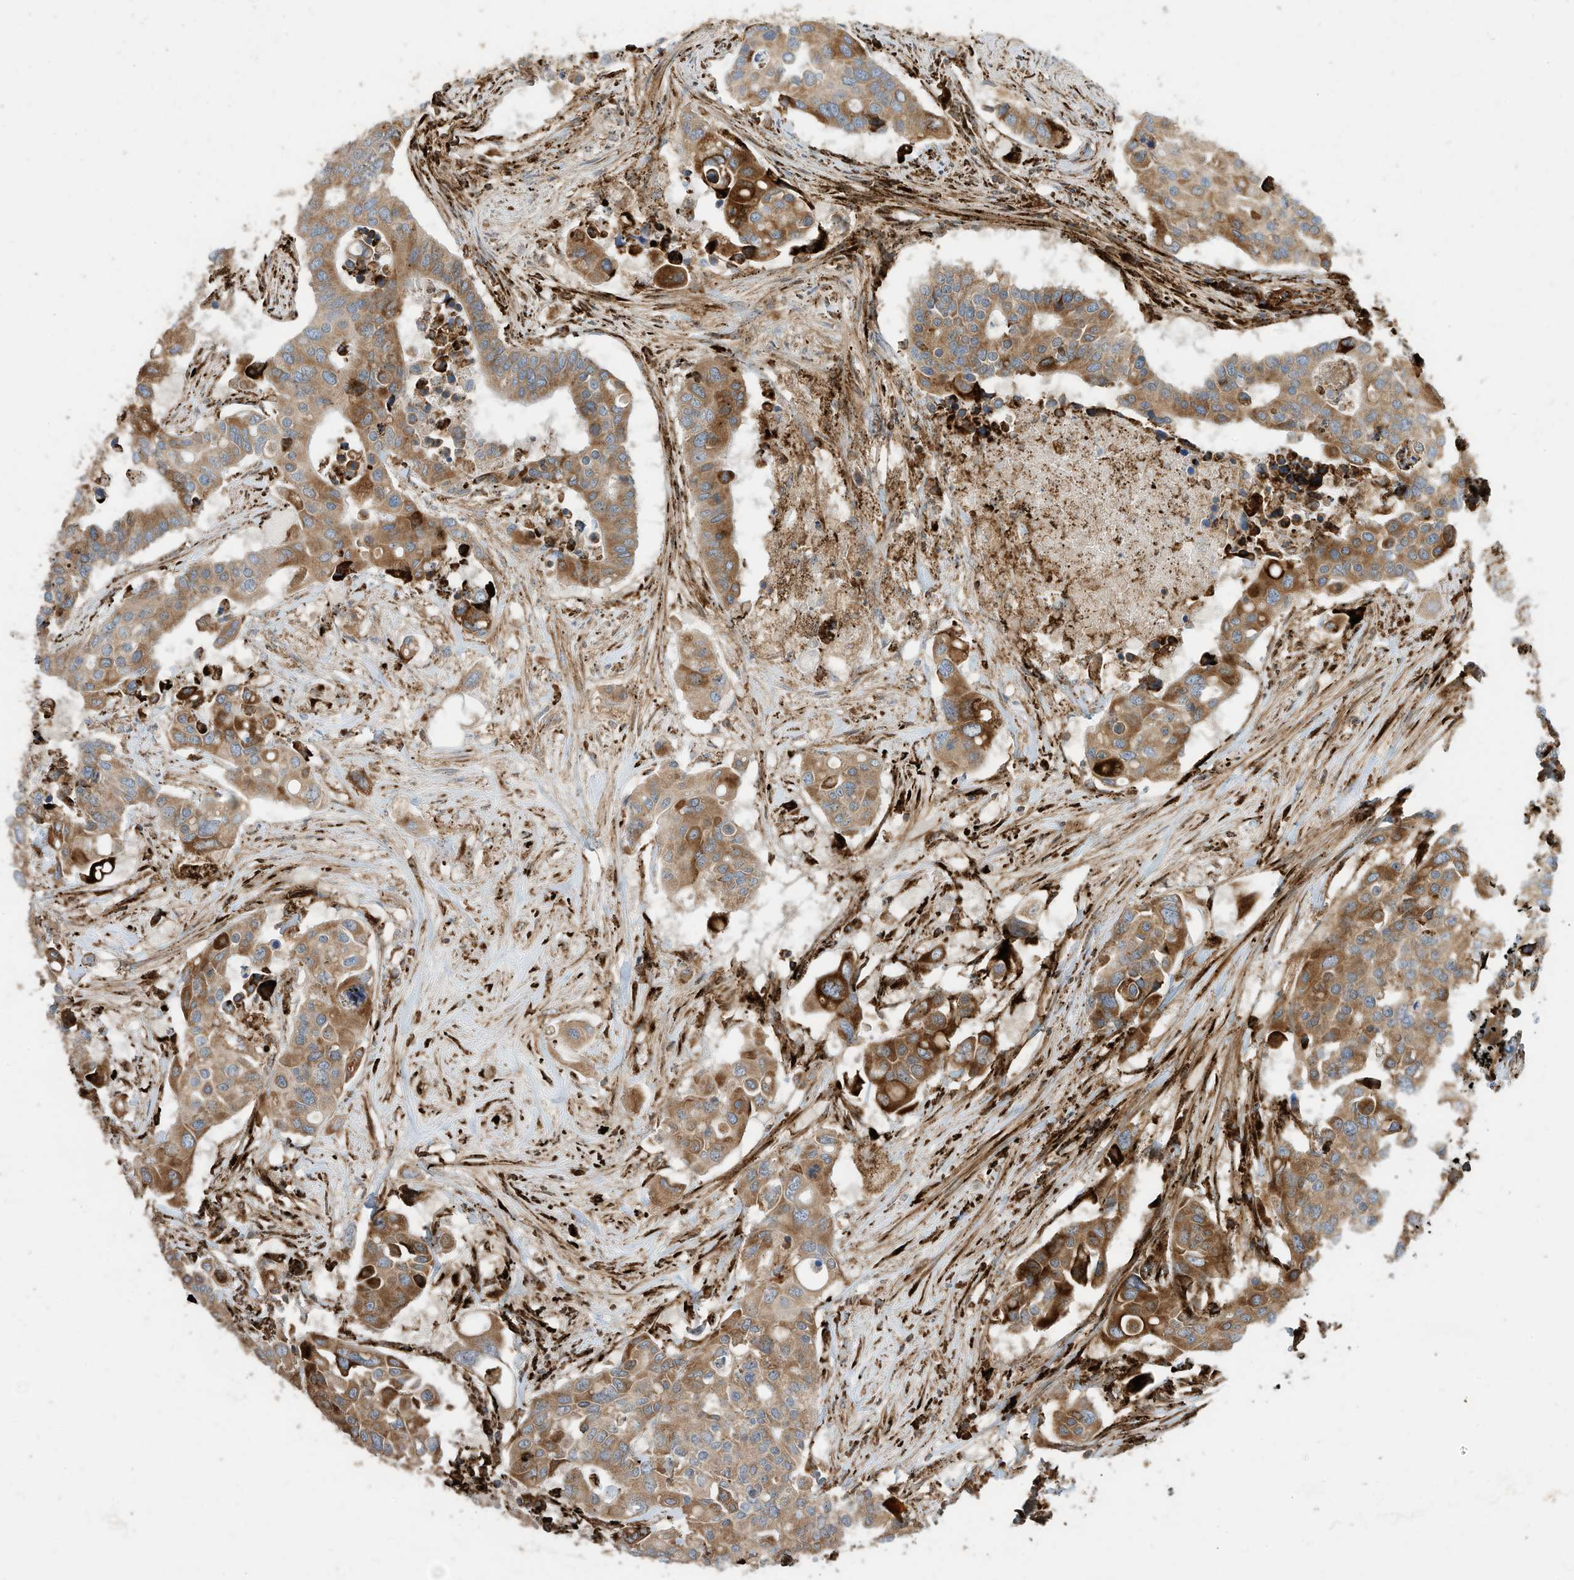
{"staining": {"intensity": "moderate", "quantity": ">75%", "location": "cytoplasmic/membranous"}, "tissue": "colorectal cancer", "cell_type": "Tumor cells", "image_type": "cancer", "snomed": [{"axis": "morphology", "description": "Adenocarcinoma, NOS"}, {"axis": "topography", "description": "Colon"}], "caption": "Protein expression analysis of colorectal cancer demonstrates moderate cytoplasmic/membranous staining in about >75% of tumor cells.", "gene": "TRNAU1AP", "patient": {"sex": "male", "age": 77}}